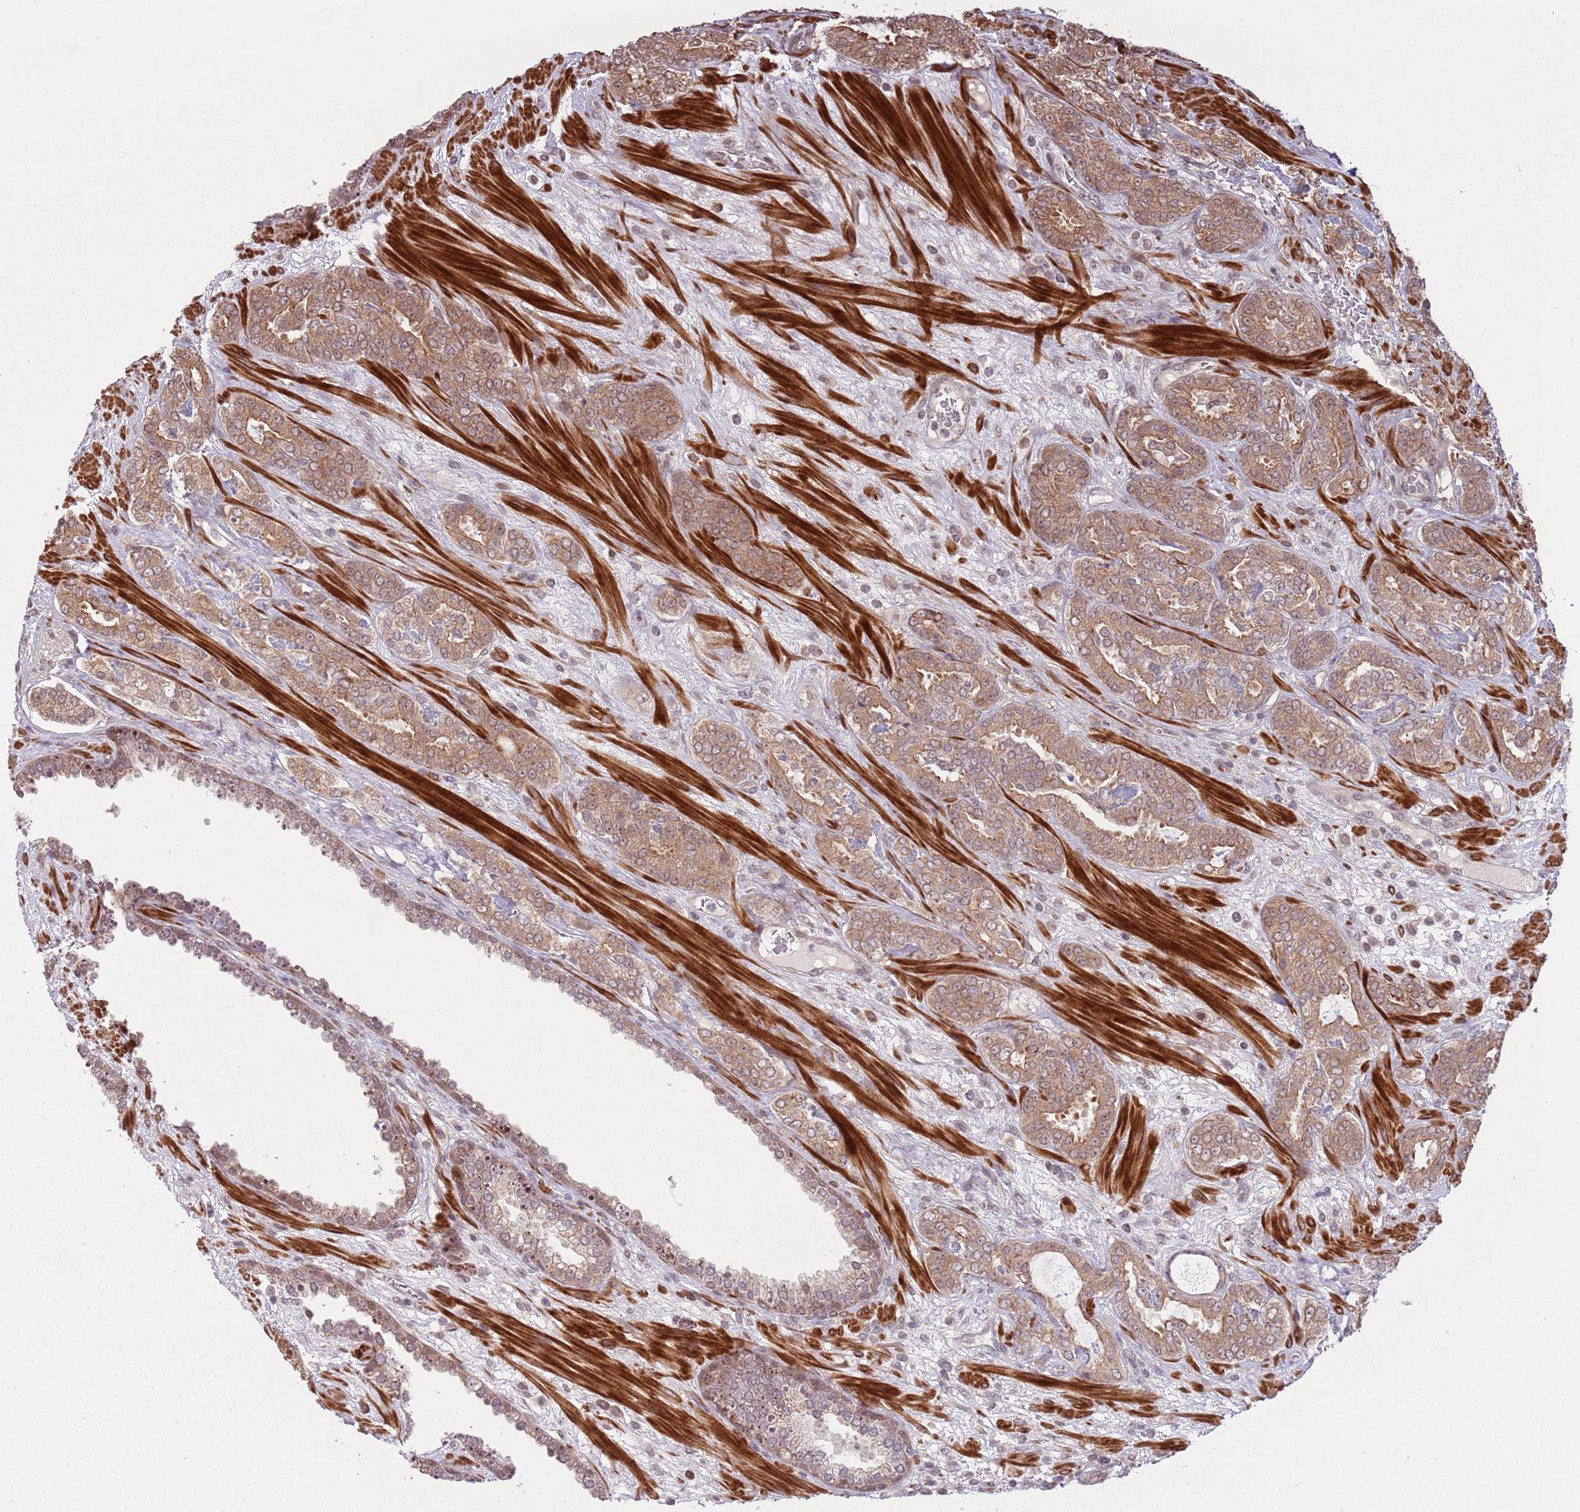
{"staining": {"intensity": "moderate", "quantity": ">75%", "location": "cytoplasmic/membranous"}, "tissue": "prostate cancer", "cell_type": "Tumor cells", "image_type": "cancer", "snomed": [{"axis": "morphology", "description": "Adenocarcinoma, High grade"}, {"axis": "topography", "description": "Prostate"}], "caption": "Moderate cytoplasmic/membranous staining is present in approximately >75% of tumor cells in prostate cancer (high-grade adenocarcinoma). Immunohistochemistry (ihc) stains the protein in brown and the nuclei are stained blue.", "gene": "CCDC154", "patient": {"sex": "male", "age": 71}}